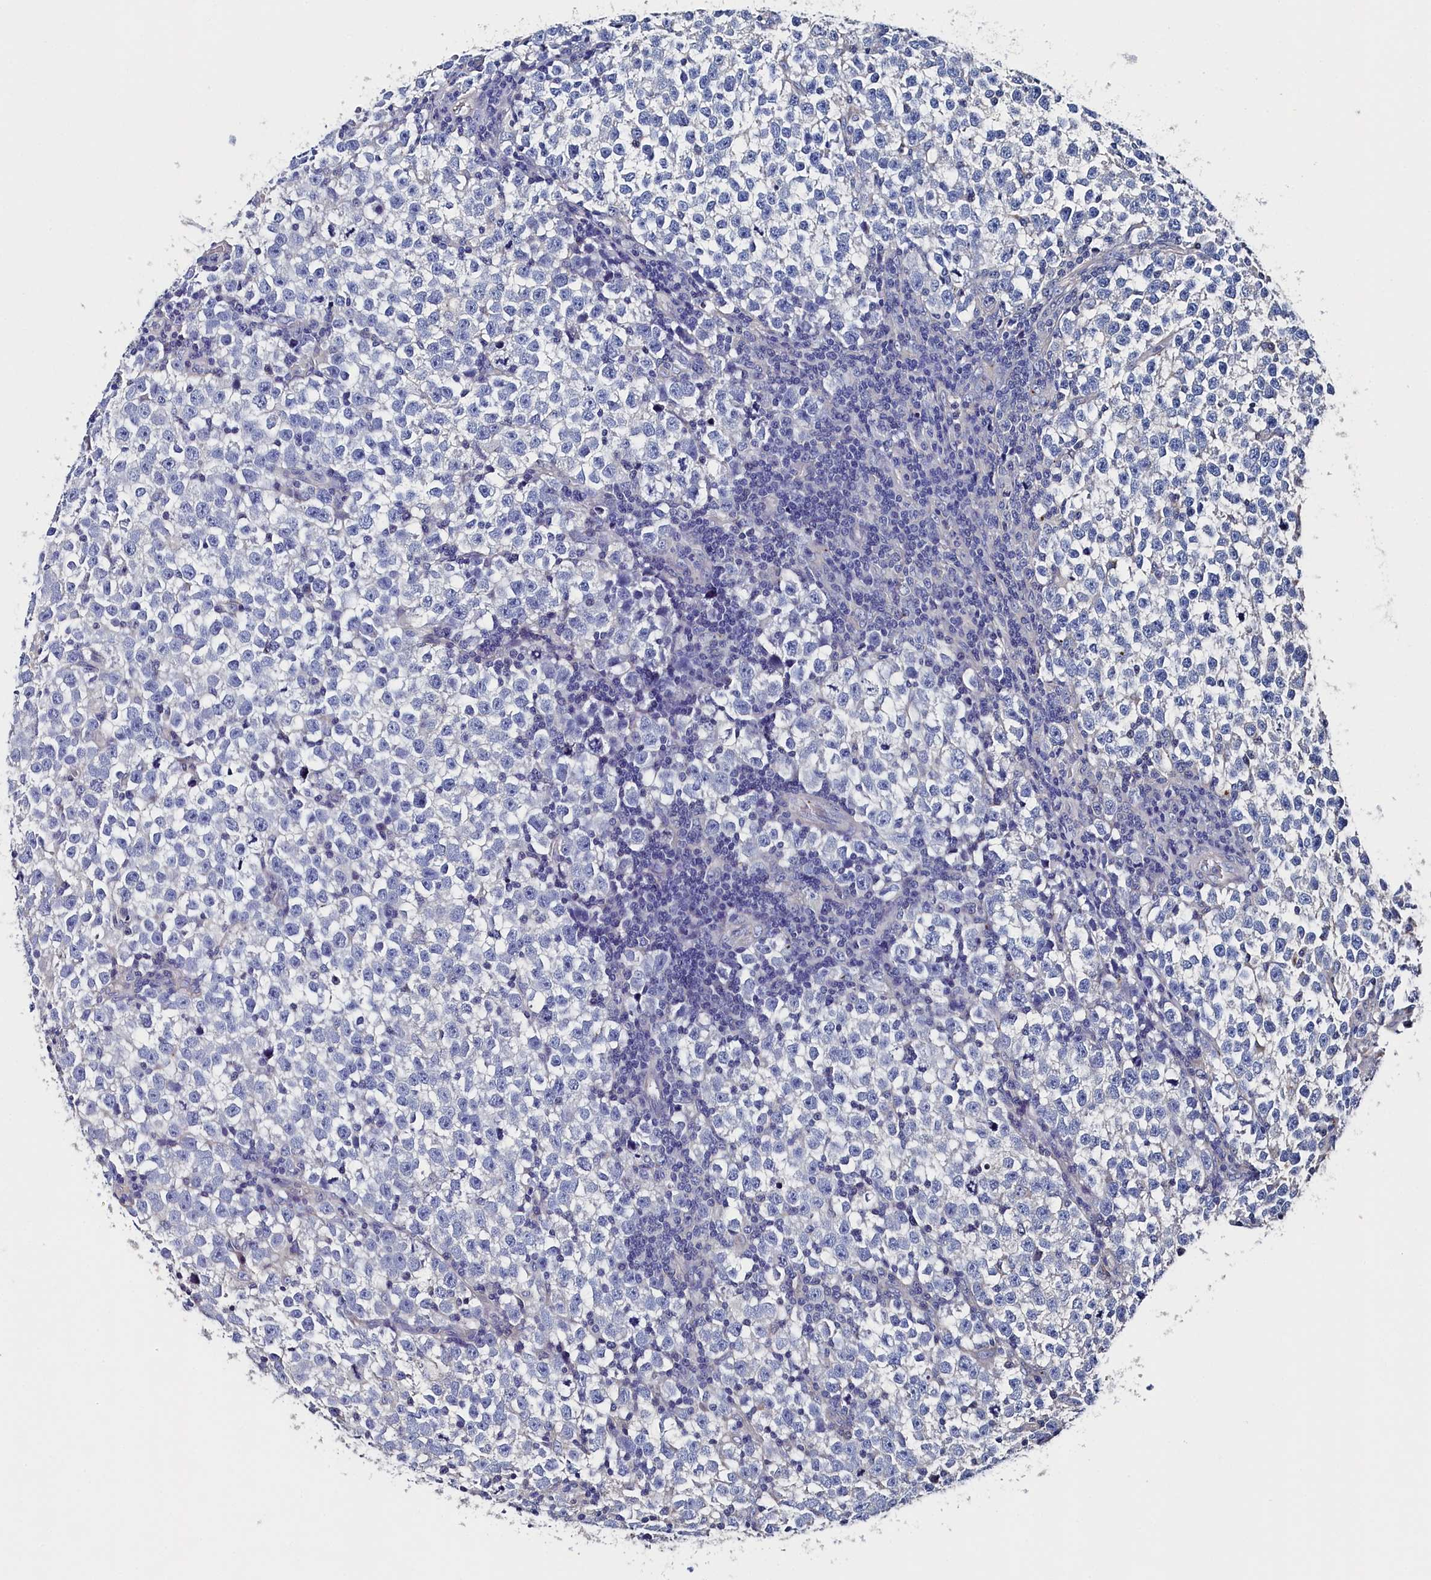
{"staining": {"intensity": "negative", "quantity": "none", "location": "none"}, "tissue": "testis cancer", "cell_type": "Tumor cells", "image_type": "cancer", "snomed": [{"axis": "morphology", "description": "Normal tissue, NOS"}, {"axis": "morphology", "description": "Seminoma, NOS"}, {"axis": "topography", "description": "Testis"}], "caption": "Immunohistochemistry (IHC) micrograph of neoplastic tissue: human testis cancer (seminoma) stained with DAB (3,3'-diaminobenzidine) displays no significant protein expression in tumor cells.", "gene": "BHMT", "patient": {"sex": "male", "age": 43}}